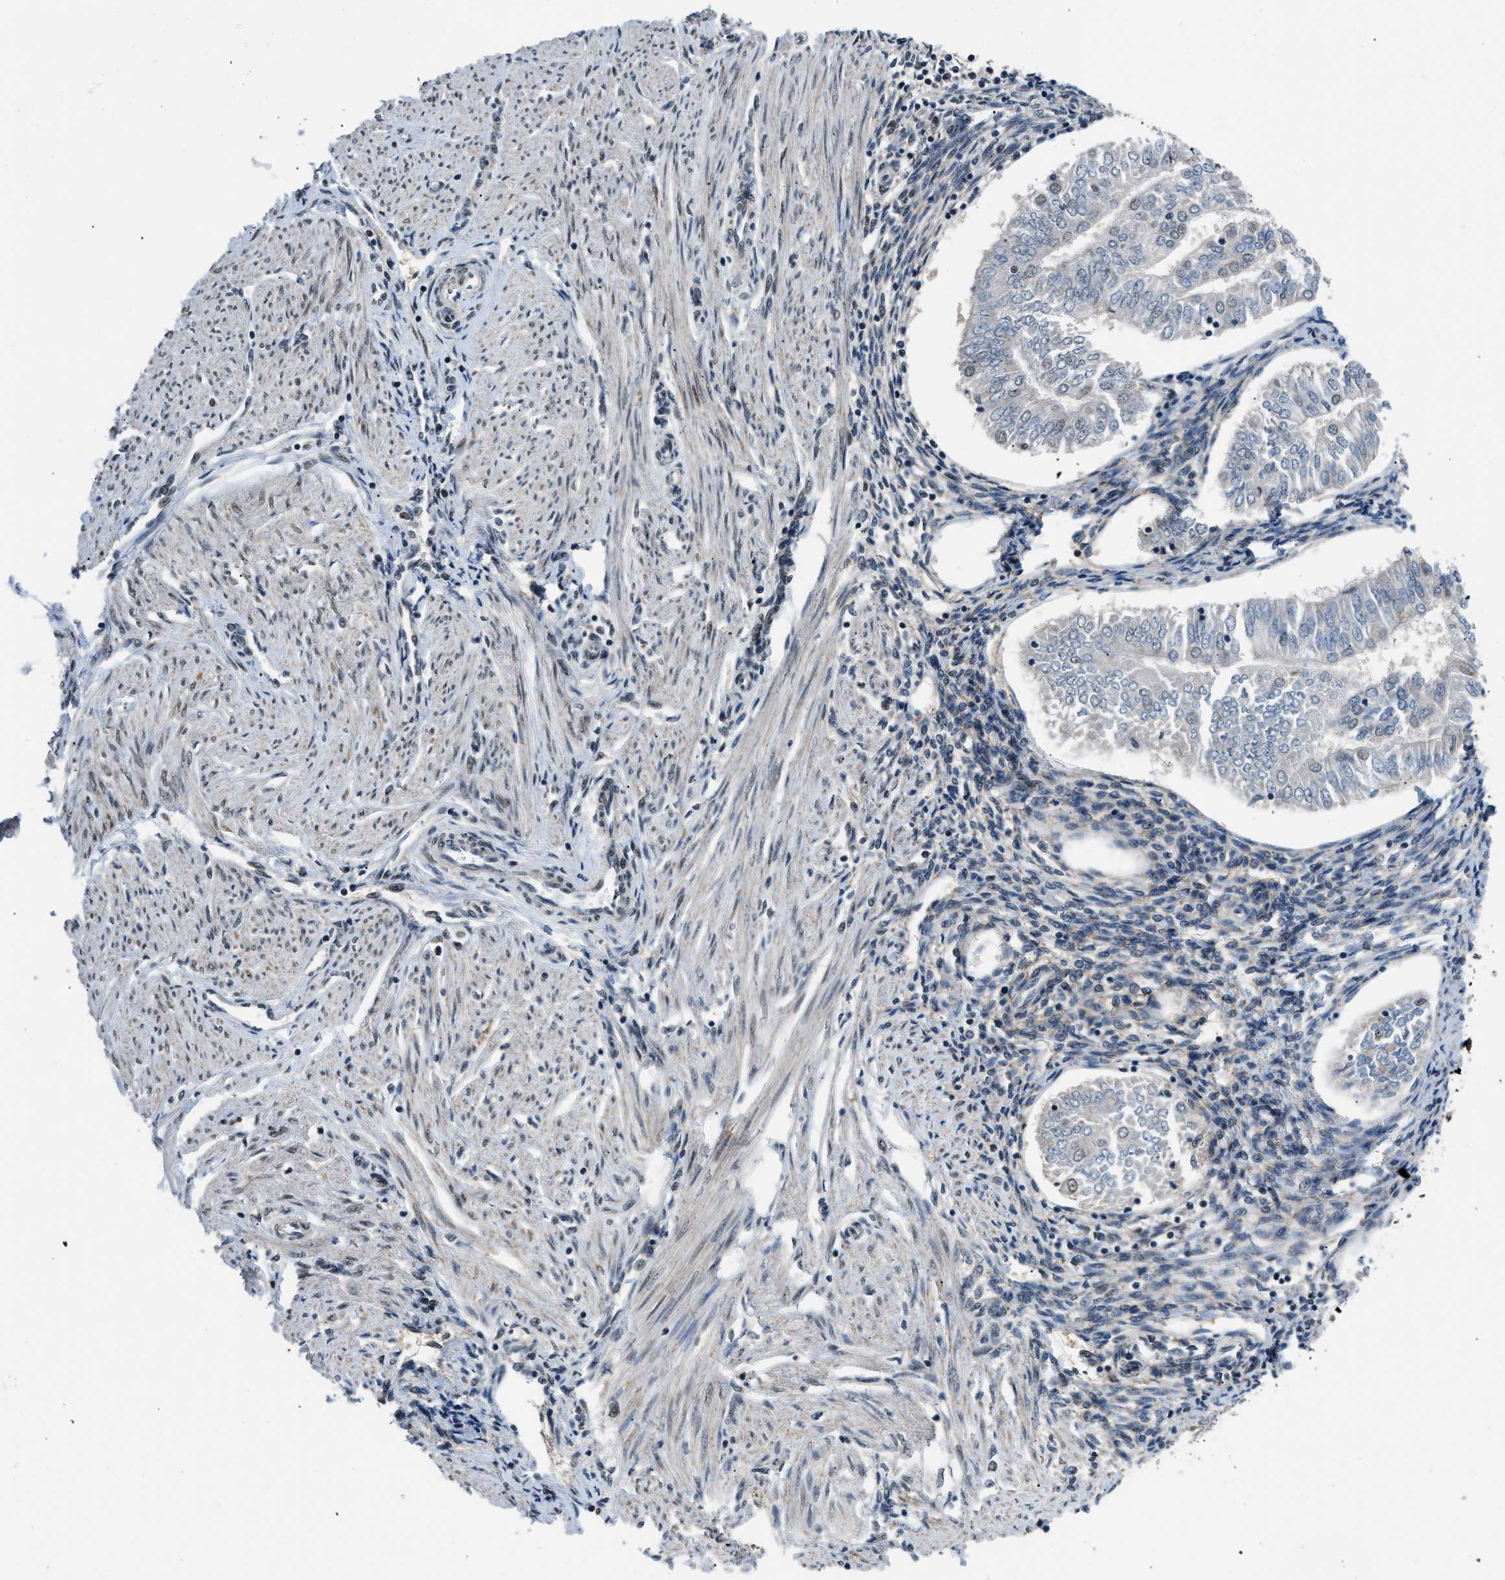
{"staining": {"intensity": "weak", "quantity": "<25%", "location": "nuclear"}, "tissue": "endometrial cancer", "cell_type": "Tumor cells", "image_type": "cancer", "snomed": [{"axis": "morphology", "description": "Adenocarcinoma, NOS"}, {"axis": "topography", "description": "Endometrium"}], "caption": "Protein analysis of adenocarcinoma (endometrial) demonstrates no significant expression in tumor cells. (DAB (3,3'-diaminobenzidine) immunohistochemistry, high magnification).", "gene": "KDM3B", "patient": {"sex": "female", "age": 53}}